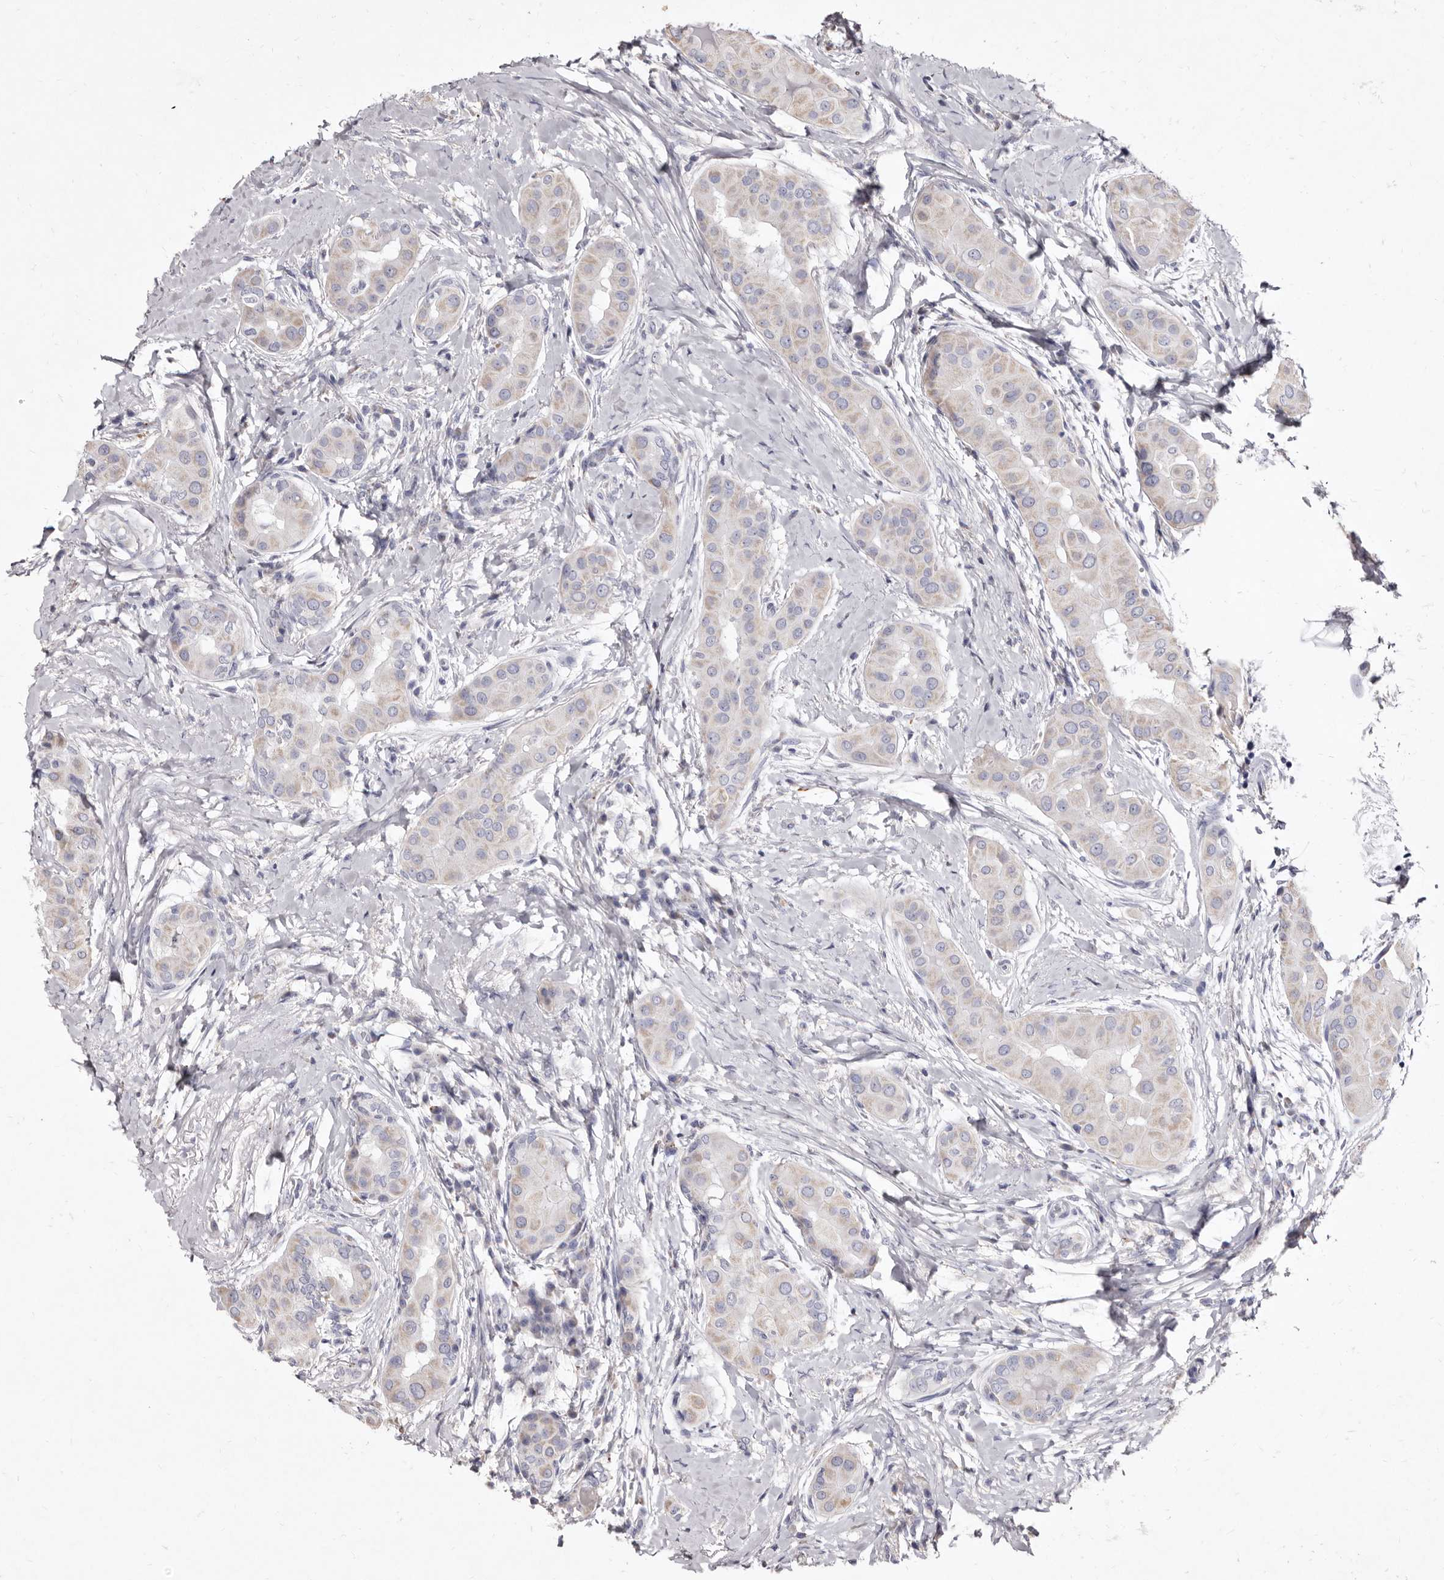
{"staining": {"intensity": "weak", "quantity": "<25%", "location": "cytoplasmic/membranous"}, "tissue": "thyroid cancer", "cell_type": "Tumor cells", "image_type": "cancer", "snomed": [{"axis": "morphology", "description": "Papillary adenocarcinoma, NOS"}, {"axis": "topography", "description": "Thyroid gland"}], "caption": "IHC of thyroid cancer reveals no positivity in tumor cells. The staining is performed using DAB (3,3'-diaminobenzidine) brown chromogen with nuclei counter-stained in using hematoxylin.", "gene": "CYP2E1", "patient": {"sex": "male", "age": 33}}